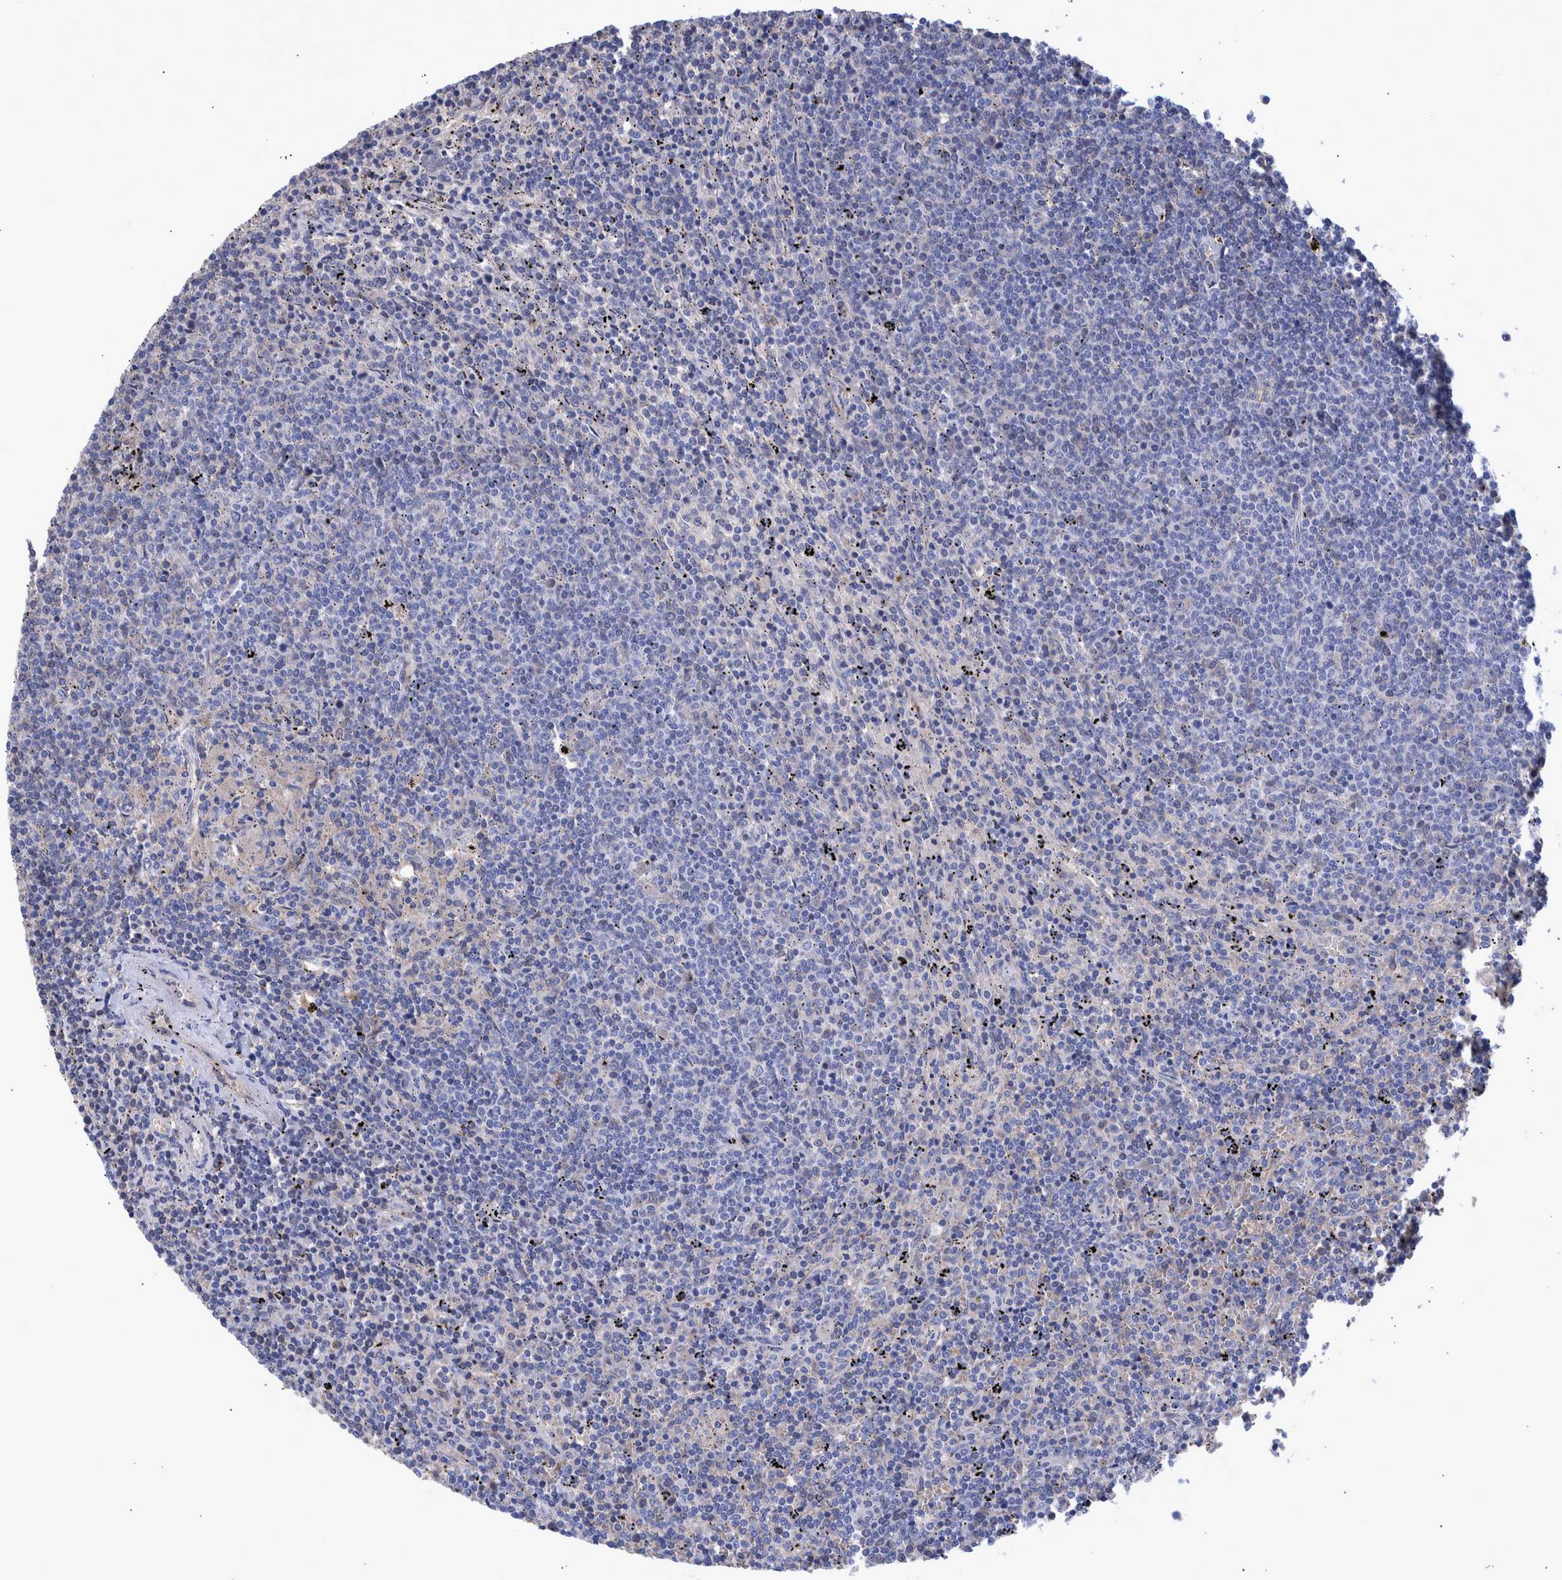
{"staining": {"intensity": "negative", "quantity": "none", "location": "none"}, "tissue": "lymphoma", "cell_type": "Tumor cells", "image_type": "cancer", "snomed": [{"axis": "morphology", "description": "Malignant lymphoma, non-Hodgkin's type, Low grade"}, {"axis": "topography", "description": "Spleen"}], "caption": "Tumor cells are negative for protein expression in human lymphoma.", "gene": "DLL4", "patient": {"sex": "female", "age": 50}}